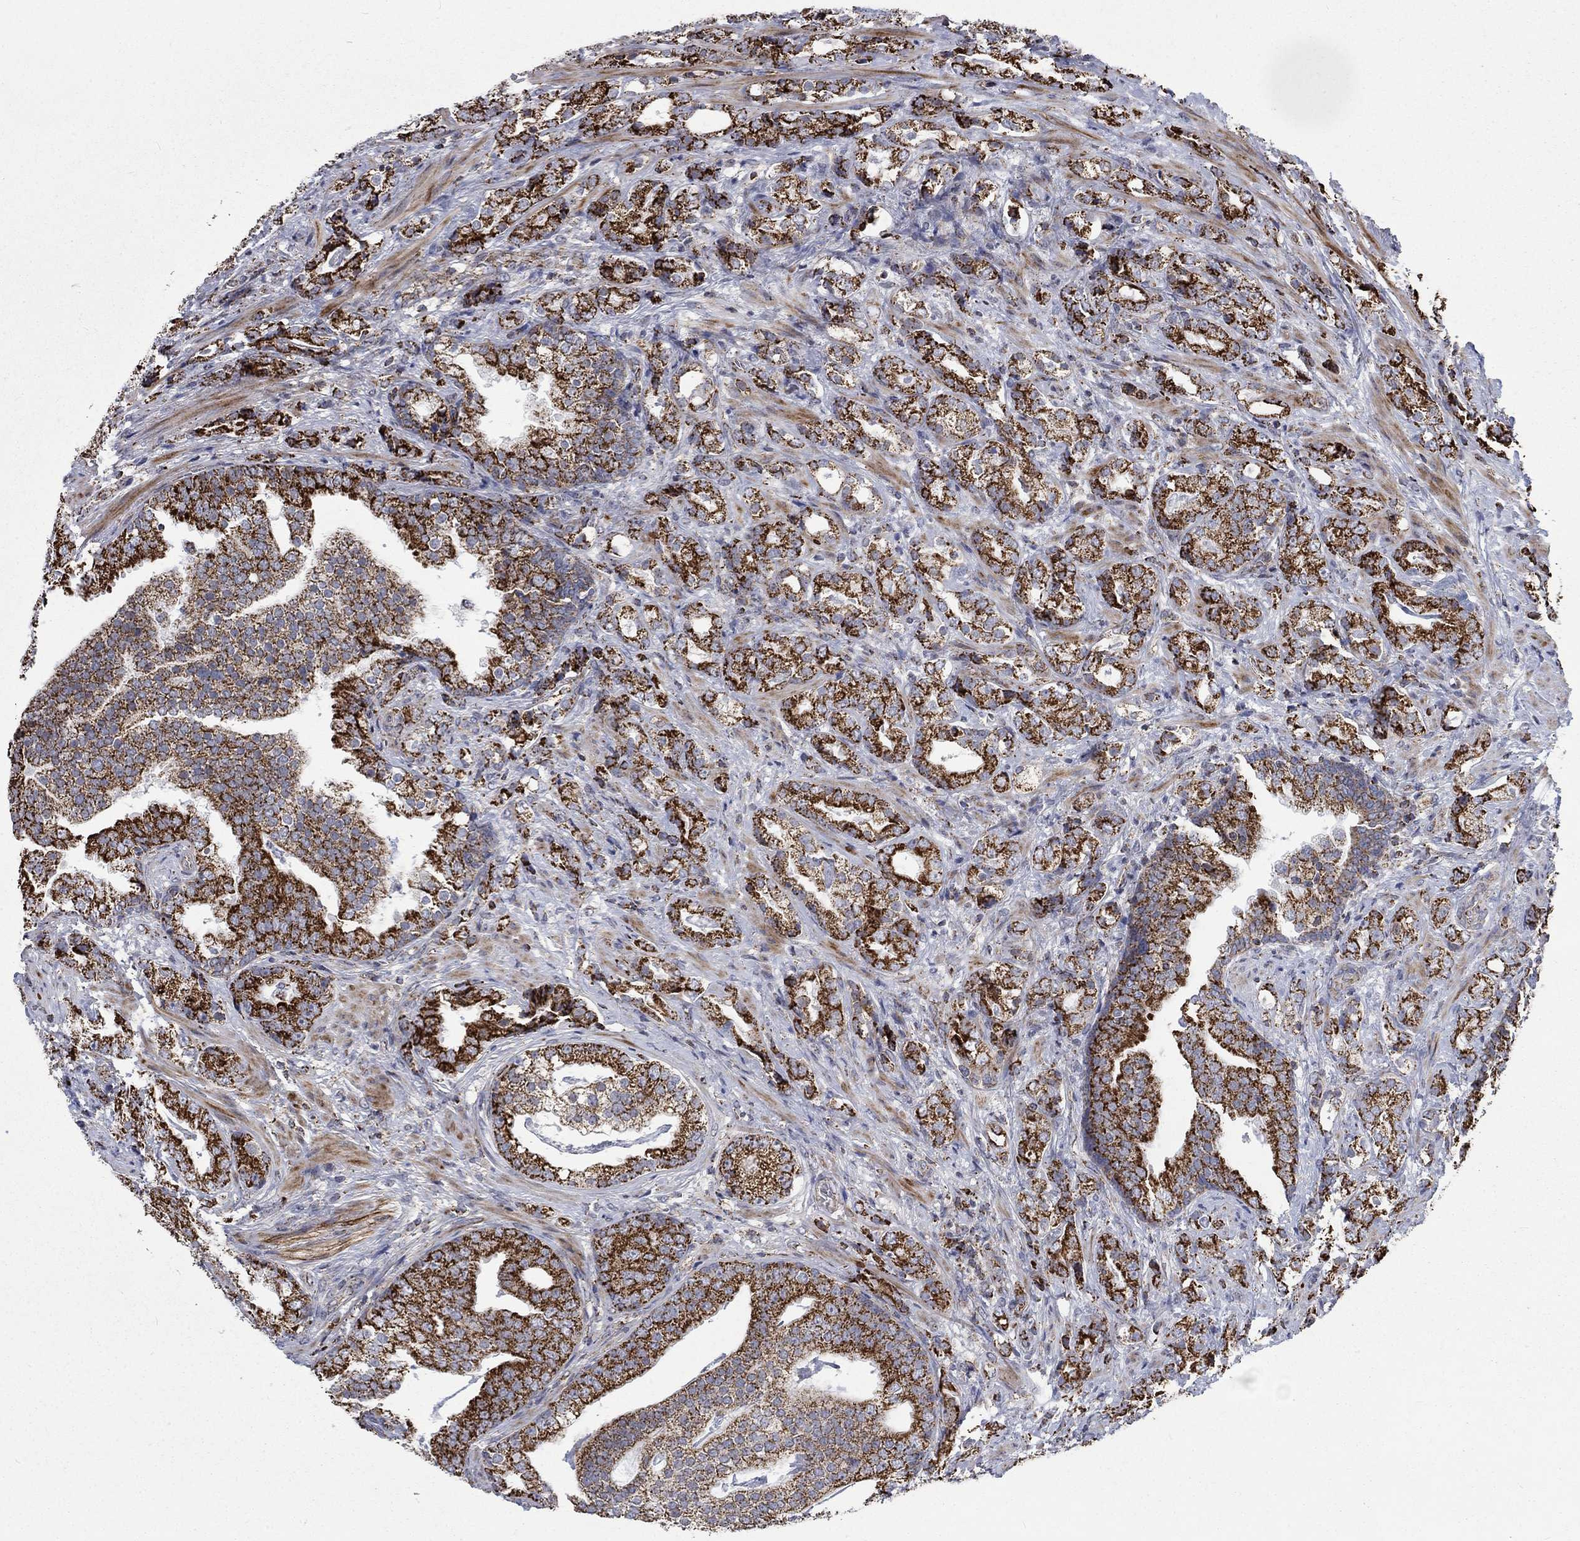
{"staining": {"intensity": "strong", "quantity": ">75%", "location": "cytoplasmic/membranous"}, "tissue": "prostate cancer", "cell_type": "Tumor cells", "image_type": "cancer", "snomed": [{"axis": "morphology", "description": "Adenocarcinoma, NOS"}, {"axis": "topography", "description": "Prostate"}], "caption": "Immunohistochemical staining of prostate adenocarcinoma shows high levels of strong cytoplasmic/membranous protein expression in approximately >75% of tumor cells.", "gene": "MOAP1", "patient": {"sex": "male", "age": 57}}